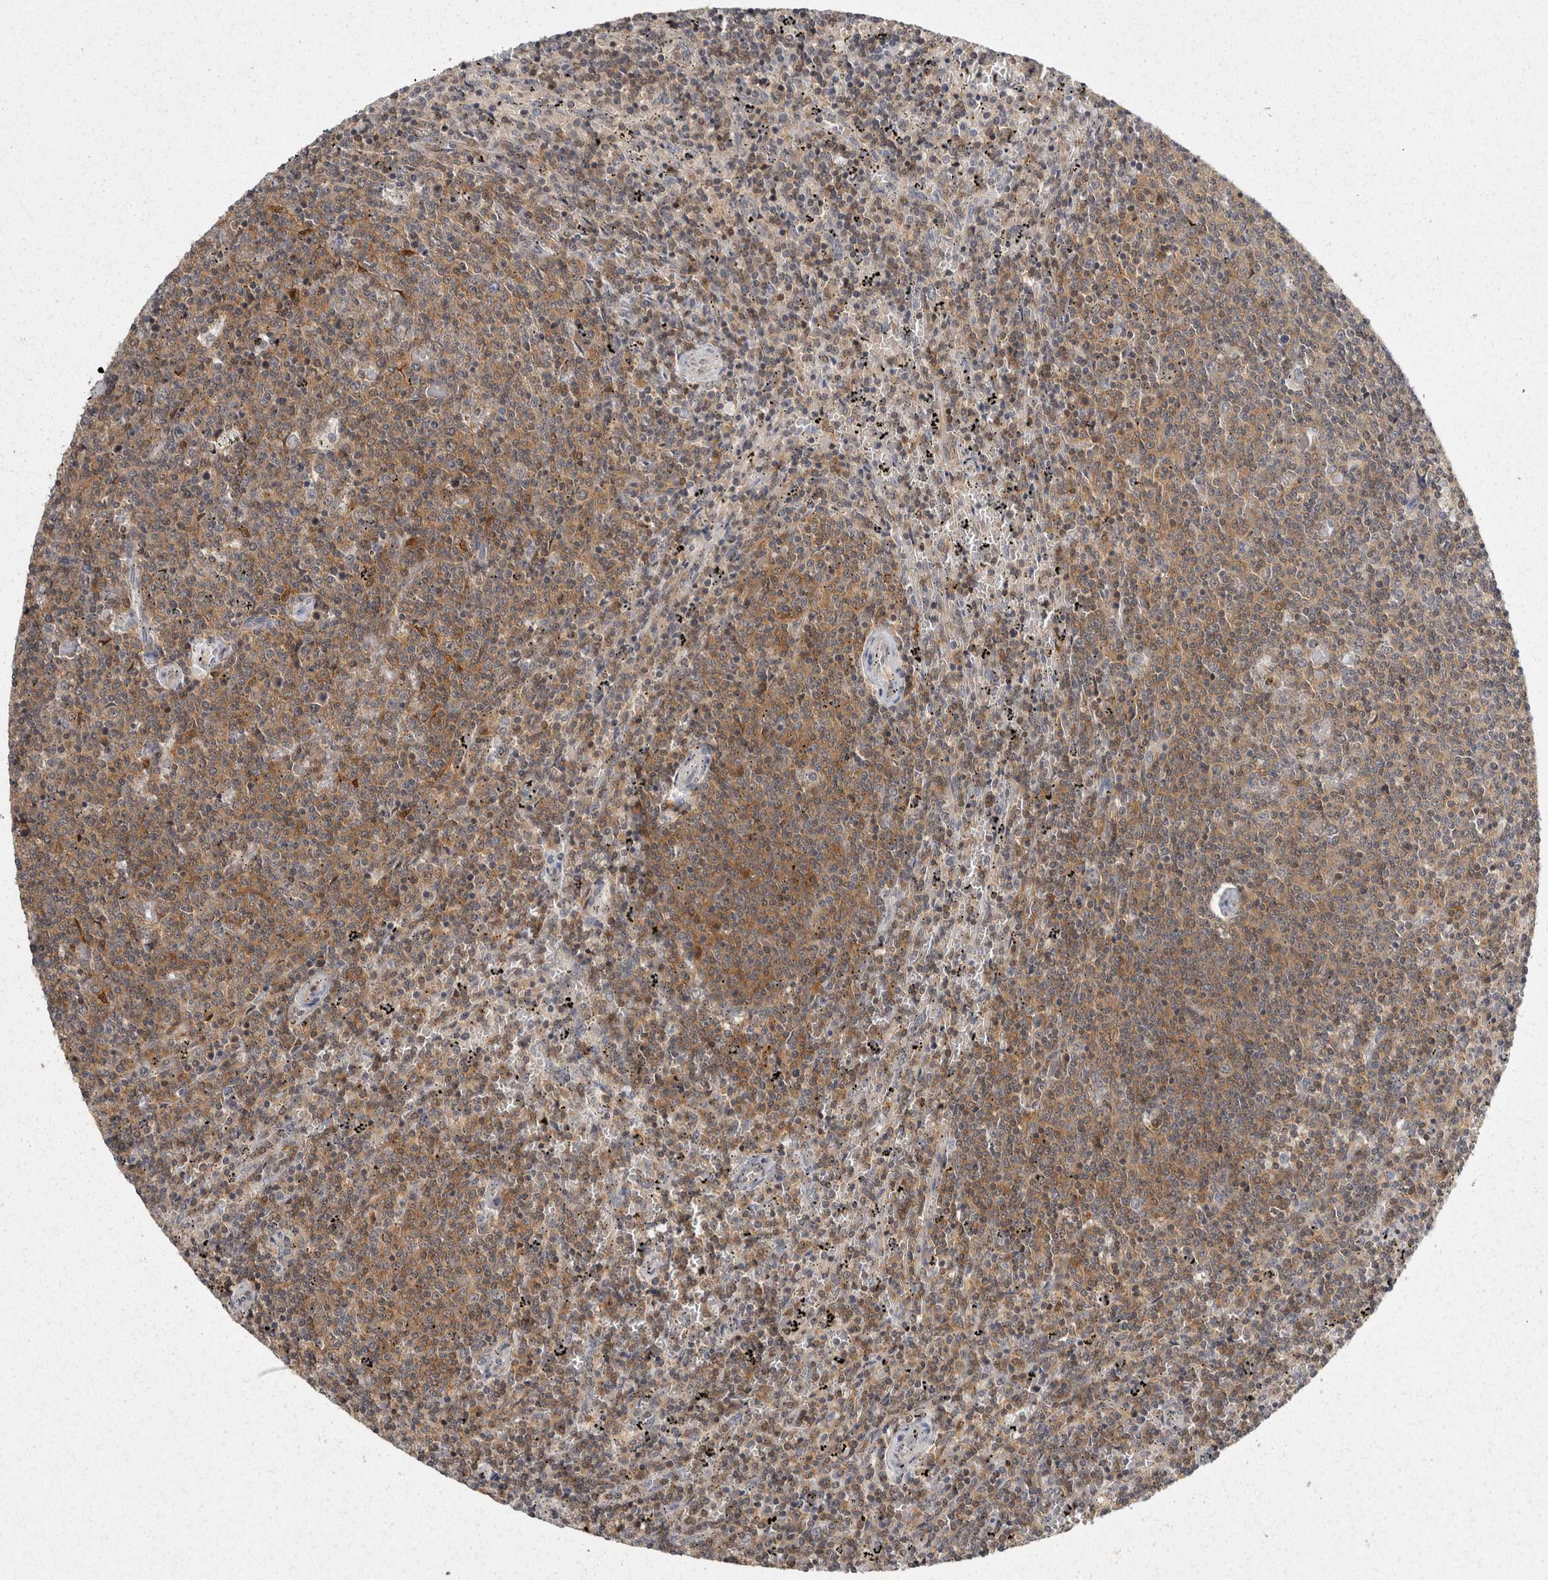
{"staining": {"intensity": "weak", "quantity": "25%-75%", "location": "cytoplasmic/membranous"}, "tissue": "lymphoma", "cell_type": "Tumor cells", "image_type": "cancer", "snomed": [{"axis": "morphology", "description": "Malignant lymphoma, non-Hodgkin's type, Low grade"}, {"axis": "topography", "description": "Spleen"}], "caption": "A brown stain labels weak cytoplasmic/membranous positivity of a protein in low-grade malignant lymphoma, non-Hodgkin's type tumor cells.", "gene": "ACAT2", "patient": {"sex": "female", "age": 50}}